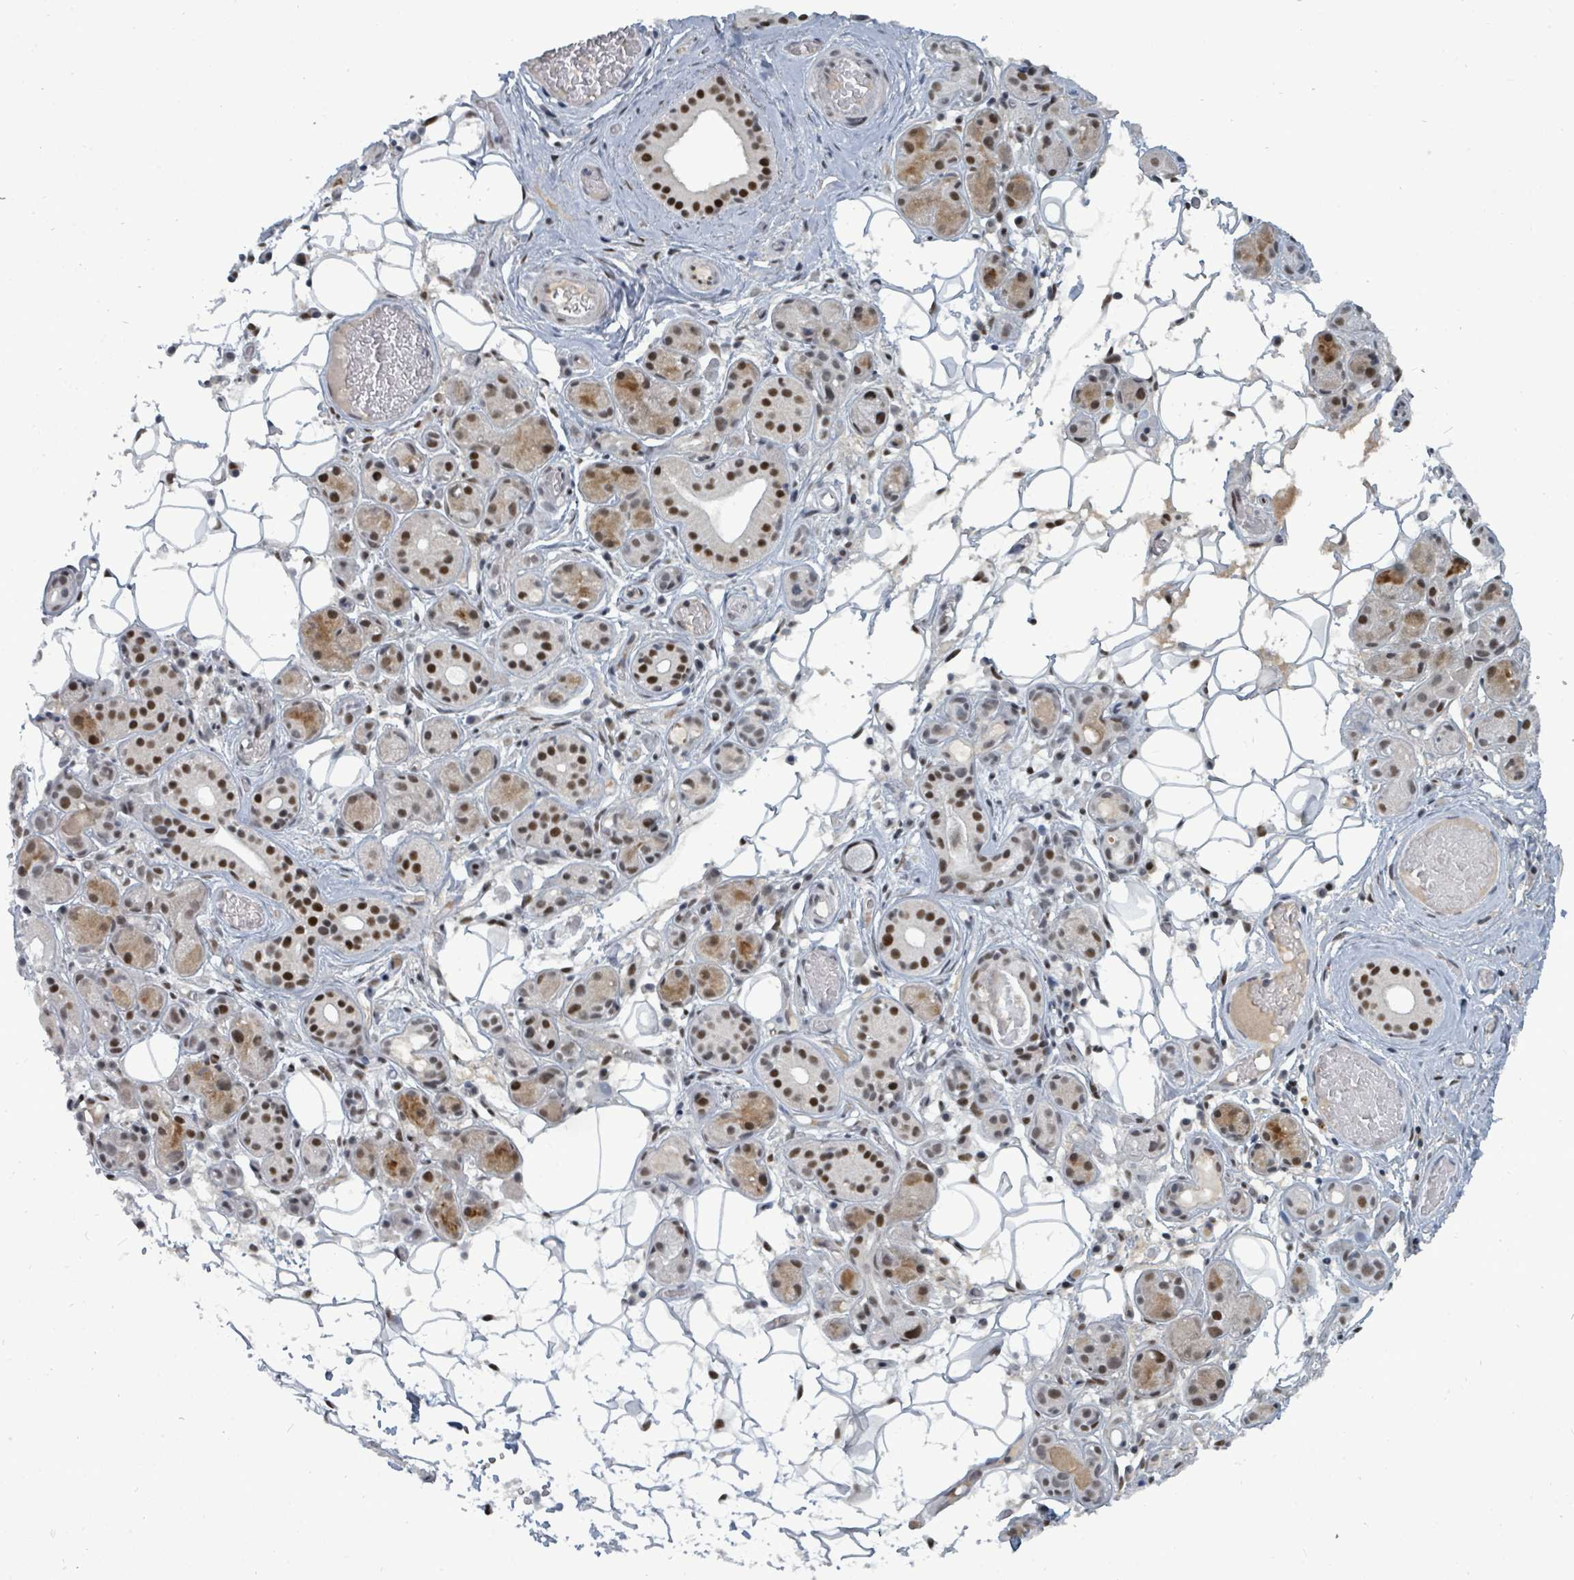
{"staining": {"intensity": "strong", "quantity": "25%-75%", "location": "nuclear"}, "tissue": "salivary gland", "cell_type": "Glandular cells", "image_type": "normal", "snomed": [{"axis": "morphology", "description": "Normal tissue, NOS"}, {"axis": "topography", "description": "Salivary gland"}], "caption": "The immunohistochemical stain shows strong nuclear staining in glandular cells of benign salivary gland. The staining was performed using DAB (3,3'-diaminobenzidine) to visualize the protein expression in brown, while the nuclei were stained in blue with hematoxylin (Magnification: 20x).", "gene": "UCK1", "patient": {"sex": "male", "age": 82}}